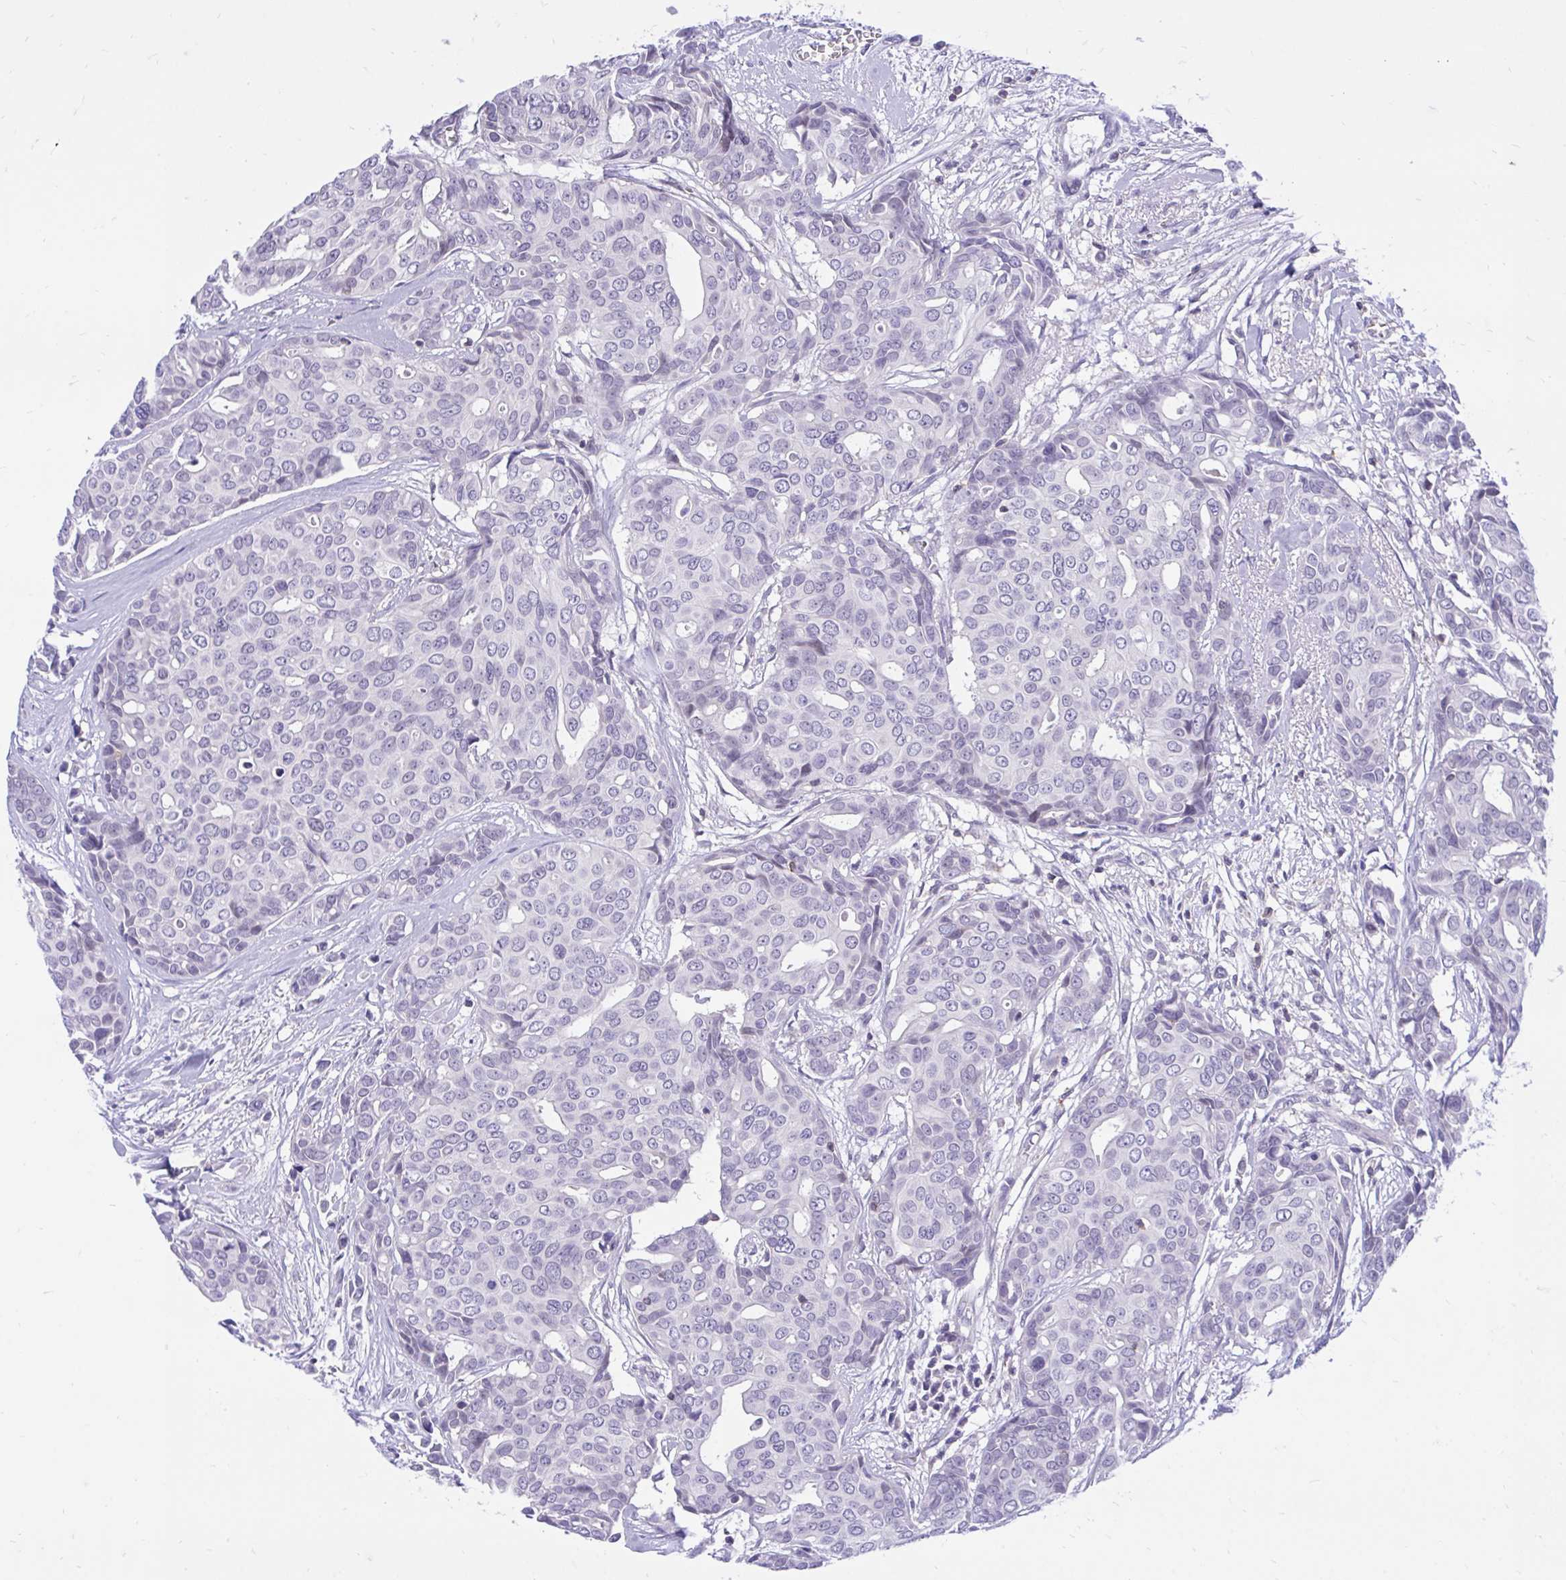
{"staining": {"intensity": "negative", "quantity": "none", "location": "none"}, "tissue": "breast cancer", "cell_type": "Tumor cells", "image_type": "cancer", "snomed": [{"axis": "morphology", "description": "Duct carcinoma"}, {"axis": "topography", "description": "Breast"}], "caption": "High magnification brightfield microscopy of intraductal carcinoma (breast) stained with DAB (3,3'-diaminobenzidine) (brown) and counterstained with hematoxylin (blue): tumor cells show no significant expression.", "gene": "CXCL8", "patient": {"sex": "female", "age": 54}}